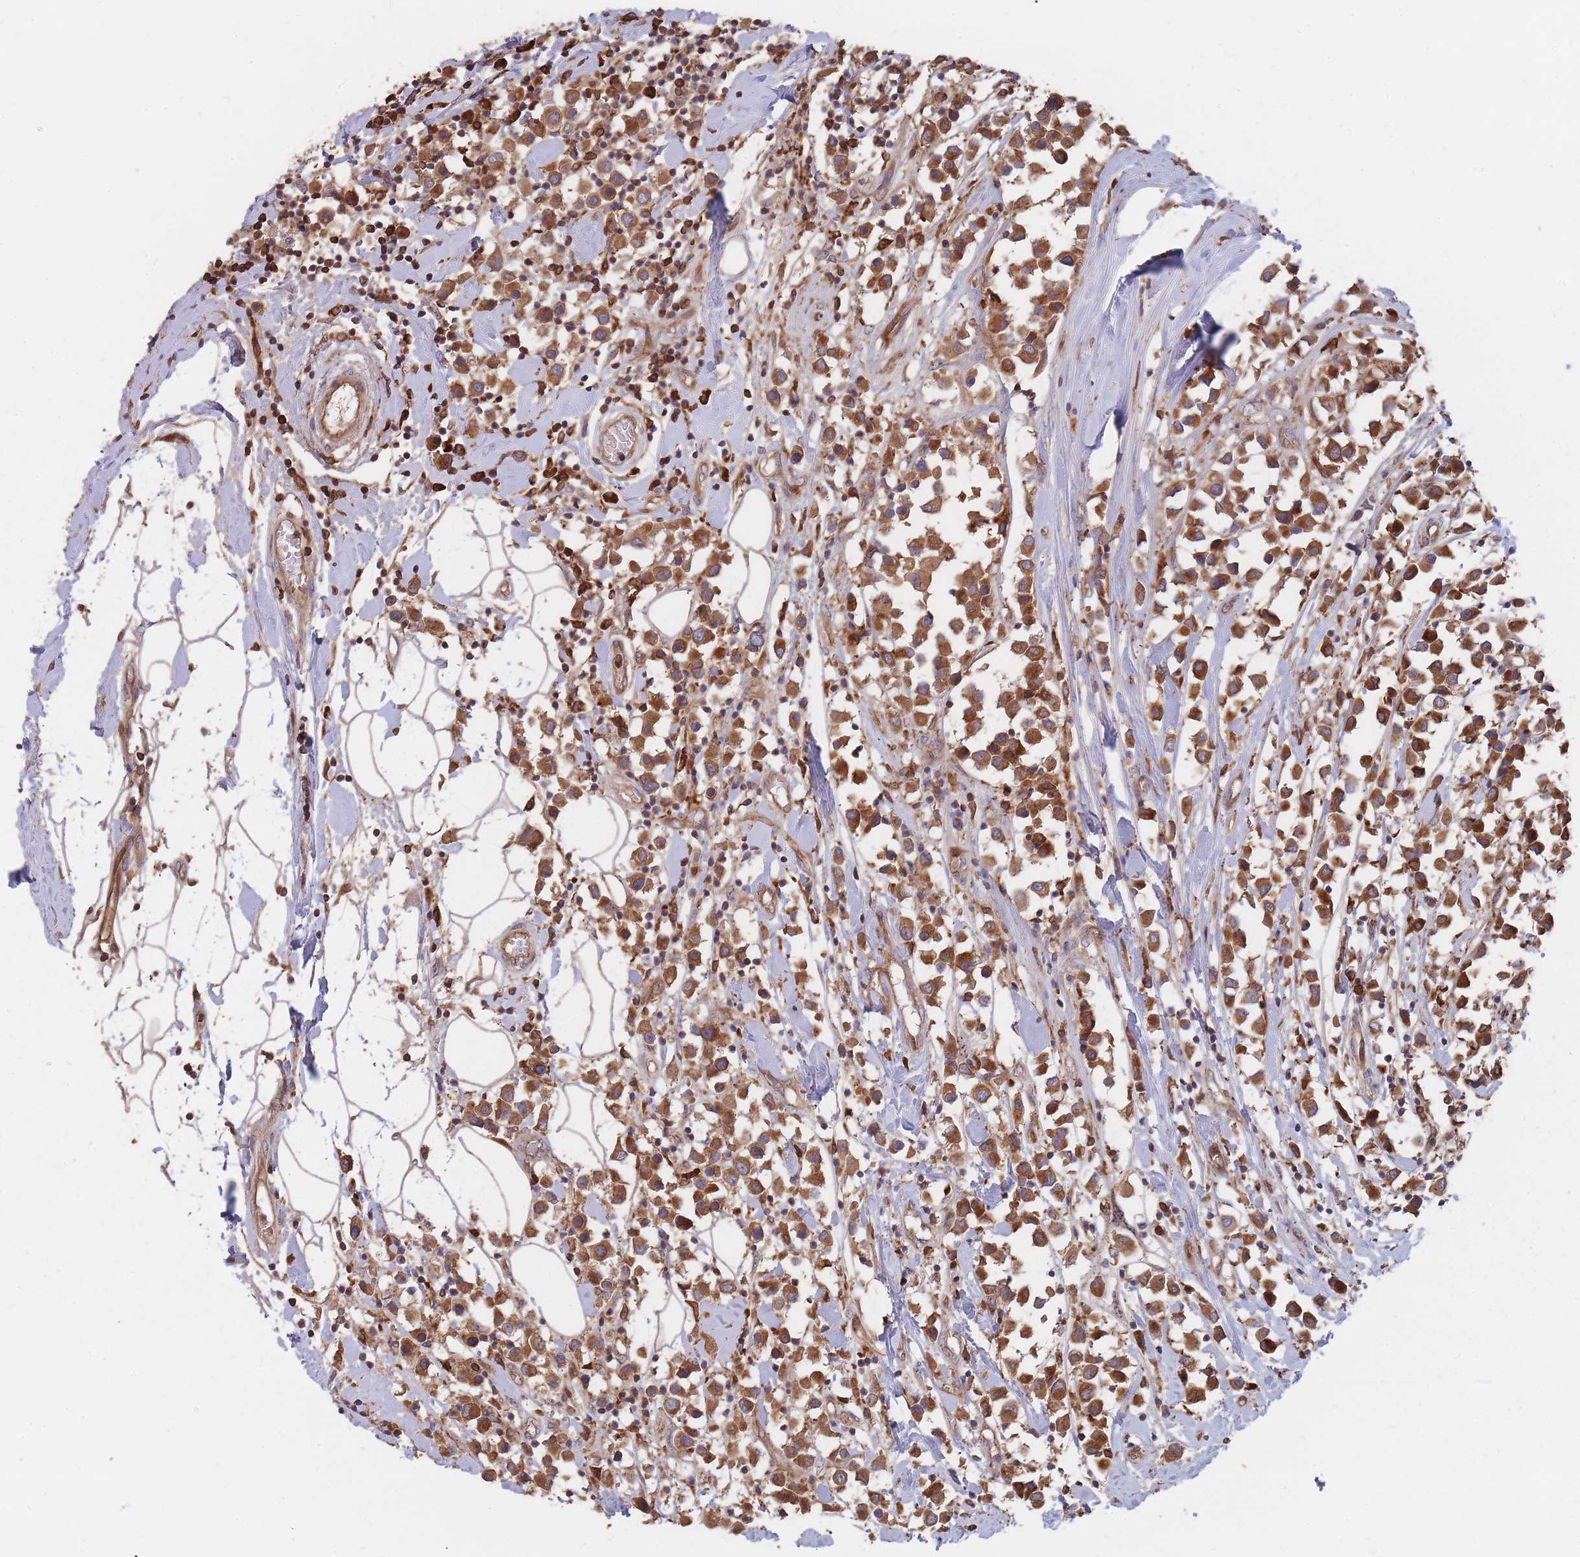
{"staining": {"intensity": "strong", "quantity": ">75%", "location": "cytoplasmic/membranous"}, "tissue": "breast cancer", "cell_type": "Tumor cells", "image_type": "cancer", "snomed": [{"axis": "morphology", "description": "Duct carcinoma"}, {"axis": "topography", "description": "Breast"}], "caption": "The photomicrograph exhibits a brown stain indicating the presence of a protein in the cytoplasmic/membranous of tumor cells in breast cancer.", "gene": "THSD7B", "patient": {"sex": "female", "age": 61}}